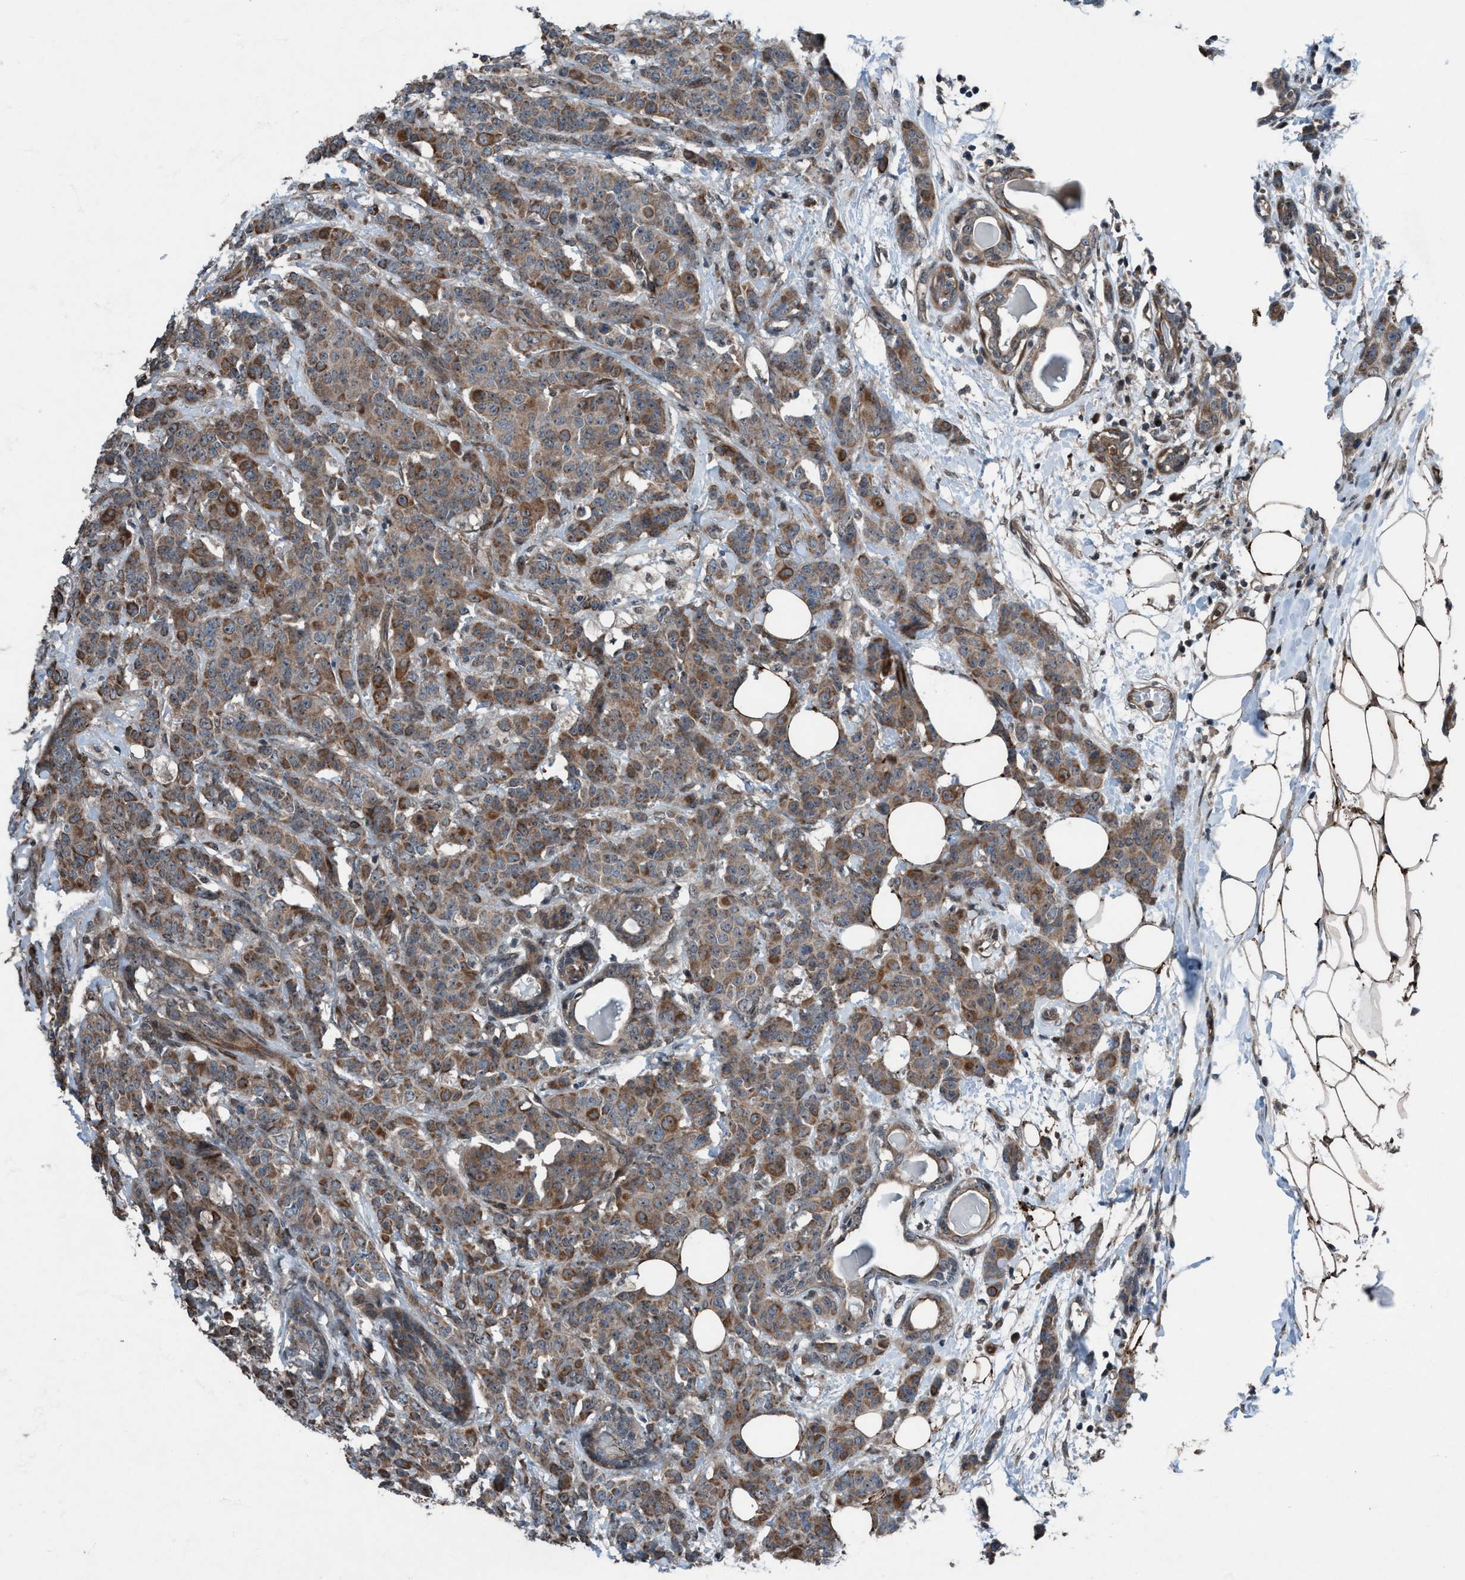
{"staining": {"intensity": "moderate", "quantity": ">75%", "location": "cytoplasmic/membranous"}, "tissue": "breast cancer", "cell_type": "Tumor cells", "image_type": "cancer", "snomed": [{"axis": "morphology", "description": "Normal tissue, NOS"}, {"axis": "morphology", "description": "Duct carcinoma"}, {"axis": "topography", "description": "Breast"}], "caption": "This image reveals breast cancer stained with immunohistochemistry to label a protein in brown. The cytoplasmic/membranous of tumor cells show moderate positivity for the protein. Nuclei are counter-stained blue.", "gene": "NISCH", "patient": {"sex": "female", "age": 40}}